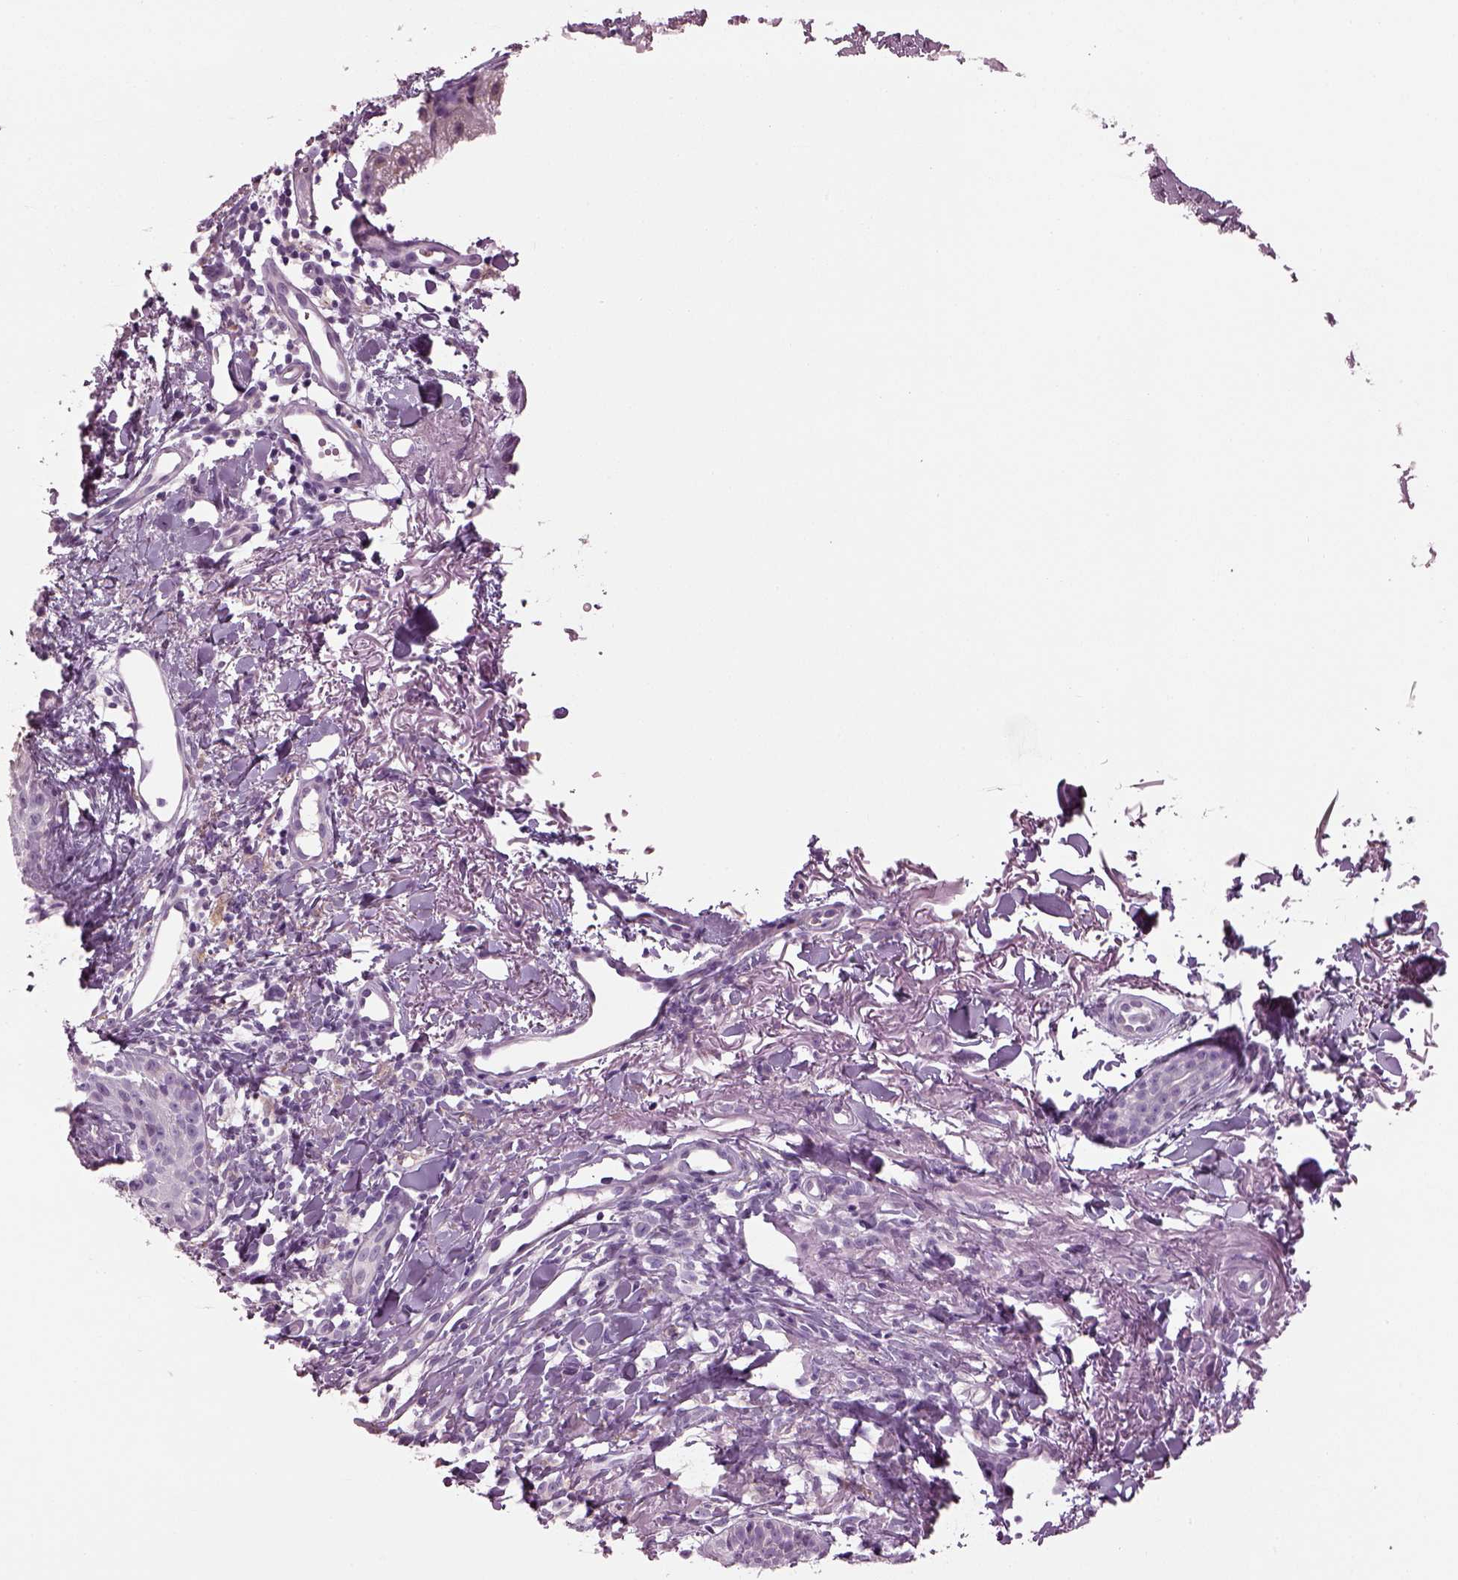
{"staining": {"intensity": "negative", "quantity": "none", "location": "none"}, "tissue": "skin cancer", "cell_type": "Tumor cells", "image_type": "cancer", "snomed": [{"axis": "morphology", "description": "Basal cell carcinoma"}, {"axis": "topography", "description": "Skin"}], "caption": "The histopathology image reveals no significant expression in tumor cells of skin basal cell carcinoma.", "gene": "TMEM231", "patient": {"sex": "male", "age": 72}}